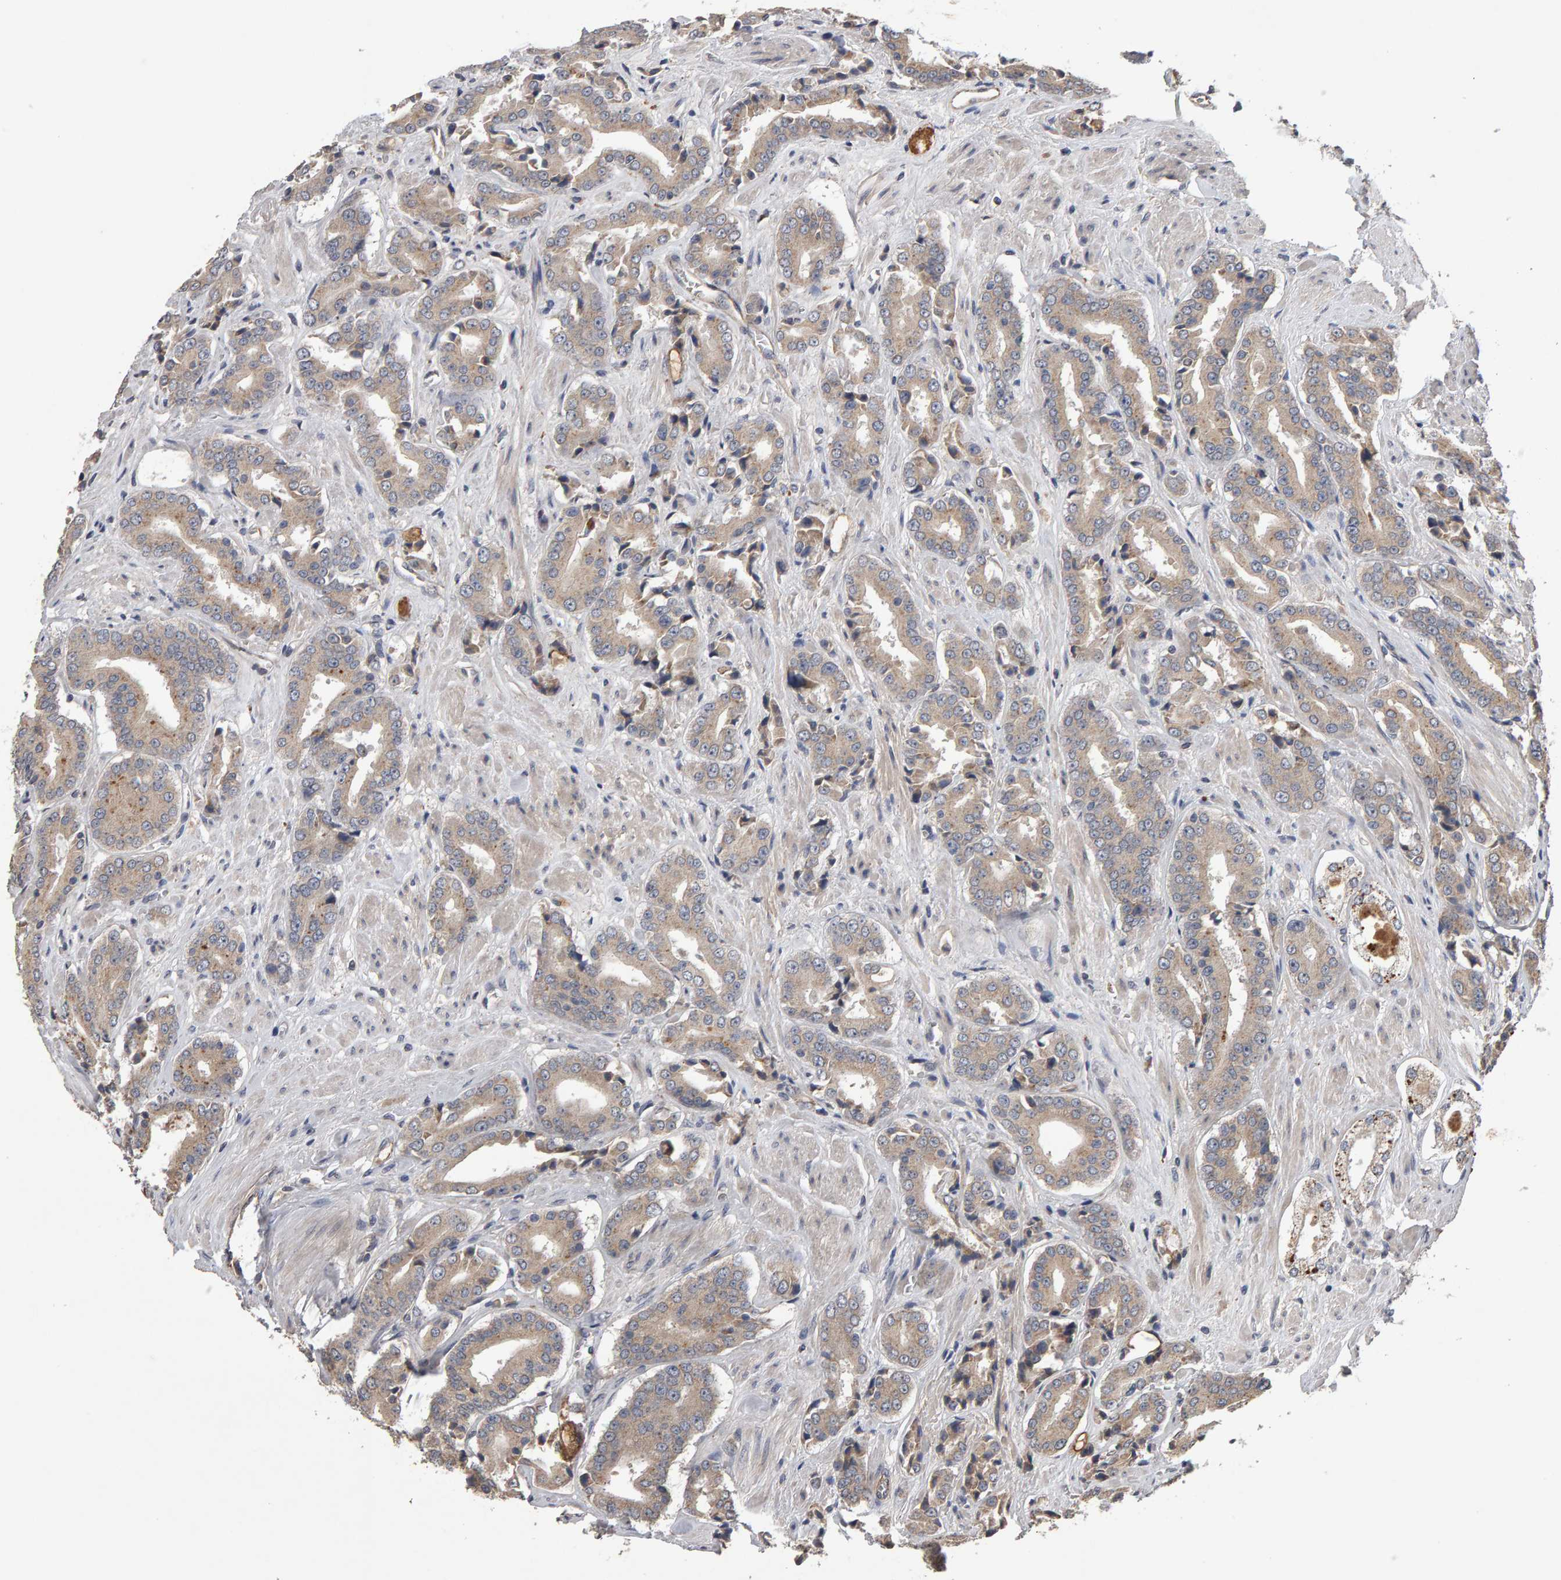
{"staining": {"intensity": "weak", "quantity": ">75%", "location": "cytoplasmic/membranous"}, "tissue": "prostate cancer", "cell_type": "Tumor cells", "image_type": "cancer", "snomed": [{"axis": "morphology", "description": "Adenocarcinoma, High grade"}, {"axis": "topography", "description": "Prostate"}], "caption": "Brown immunohistochemical staining in human prostate adenocarcinoma (high-grade) reveals weak cytoplasmic/membranous positivity in approximately >75% of tumor cells. (IHC, brightfield microscopy, high magnification).", "gene": "COASY", "patient": {"sex": "male", "age": 71}}